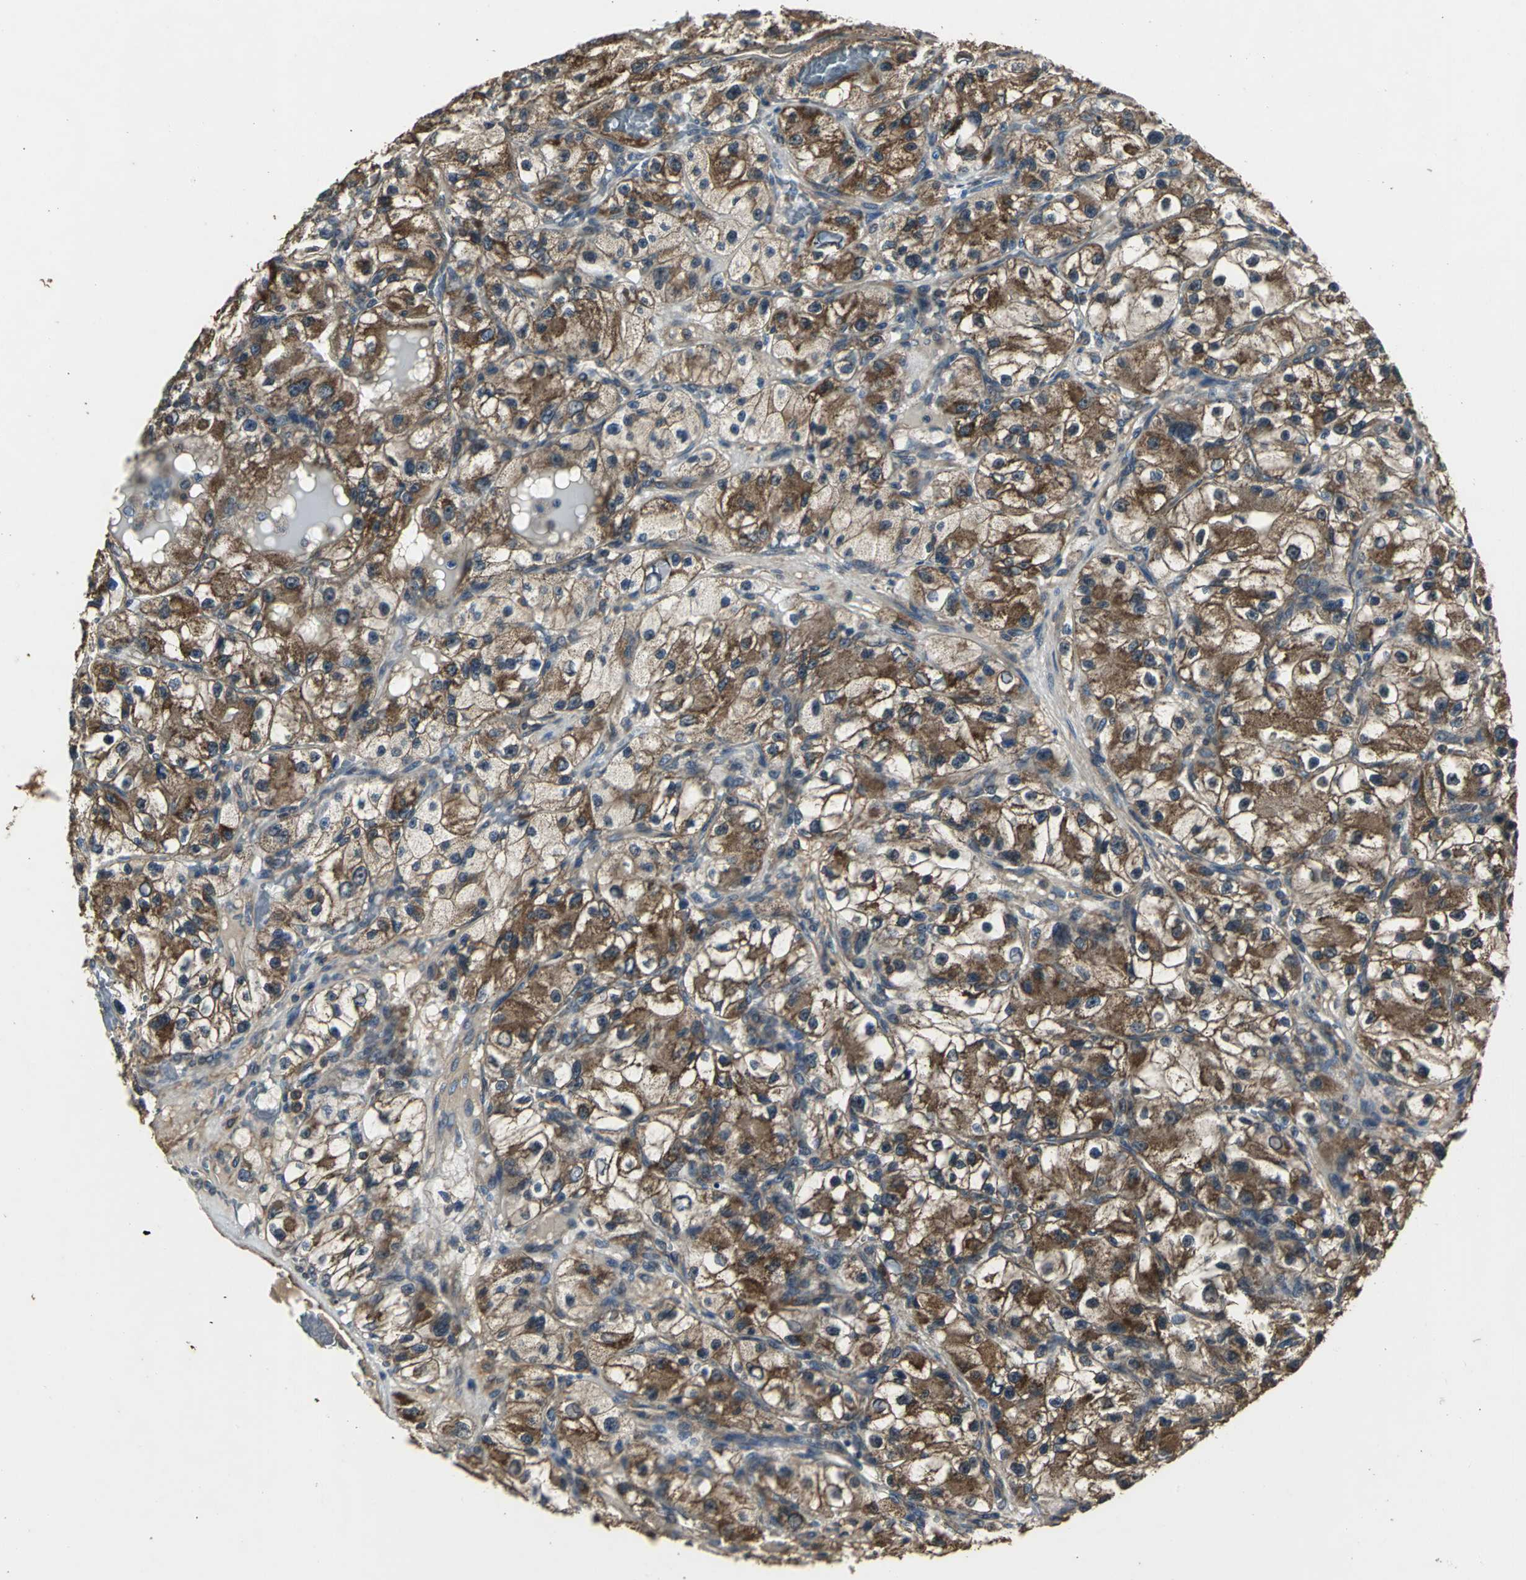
{"staining": {"intensity": "moderate", "quantity": ">75%", "location": "cytoplasmic/membranous"}, "tissue": "renal cancer", "cell_type": "Tumor cells", "image_type": "cancer", "snomed": [{"axis": "morphology", "description": "Adenocarcinoma, NOS"}, {"axis": "topography", "description": "Kidney"}], "caption": "A micrograph showing moderate cytoplasmic/membranous staining in about >75% of tumor cells in adenocarcinoma (renal), as visualized by brown immunohistochemical staining.", "gene": "IRF3", "patient": {"sex": "female", "age": 57}}